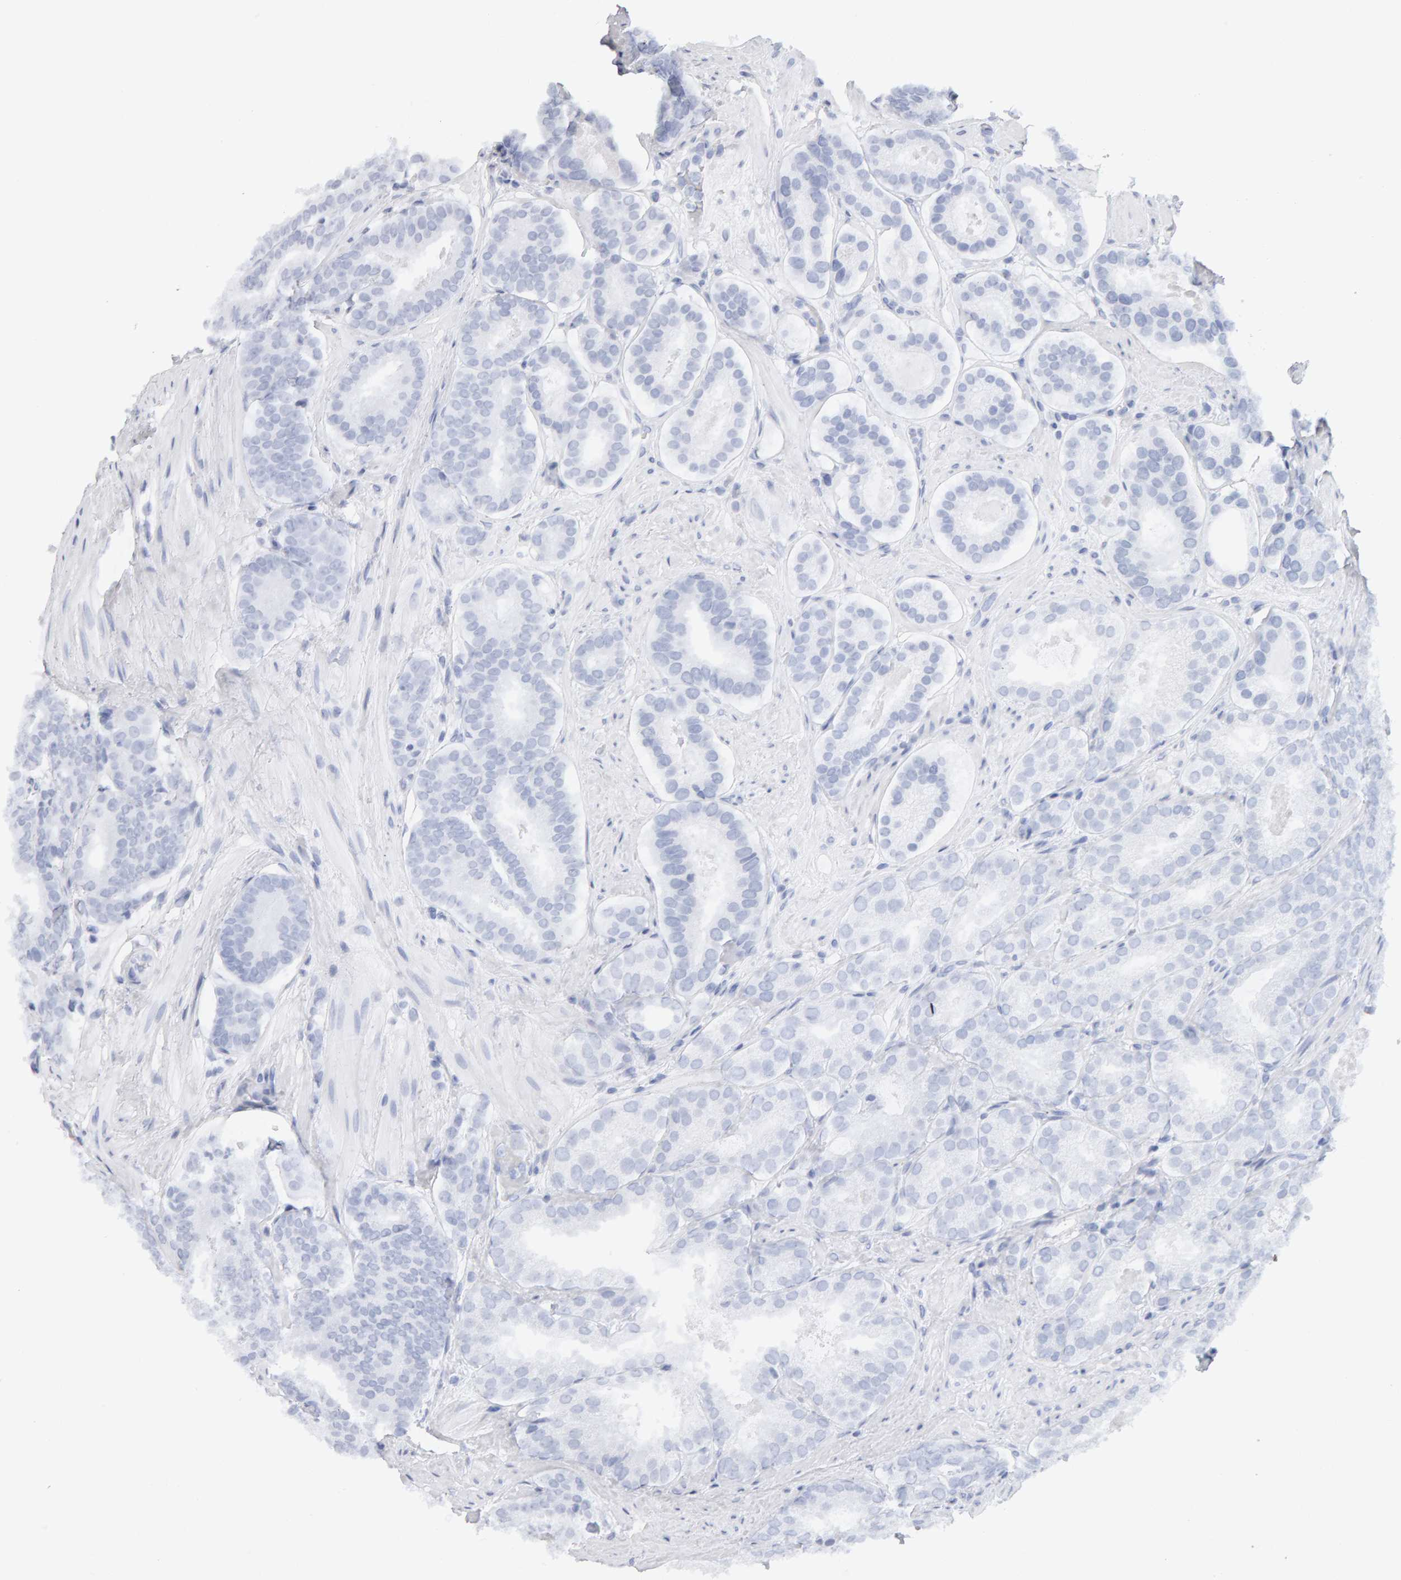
{"staining": {"intensity": "negative", "quantity": "none", "location": "none"}, "tissue": "prostate cancer", "cell_type": "Tumor cells", "image_type": "cancer", "snomed": [{"axis": "morphology", "description": "Adenocarcinoma, Low grade"}, {"axis": "topography", "description": "Prostate"}], "caption": "Immunohistochemical staining of low-grade adenocarcinoma (prostate) exhibits no significant staining in tumor cells. (Brightfield microscopy of DAB (3,3'-diaminobenzidine) immunohistochemistry at high magnification).", "gene": "METRNL", "patient": {"sex": "male", "age": 69}}